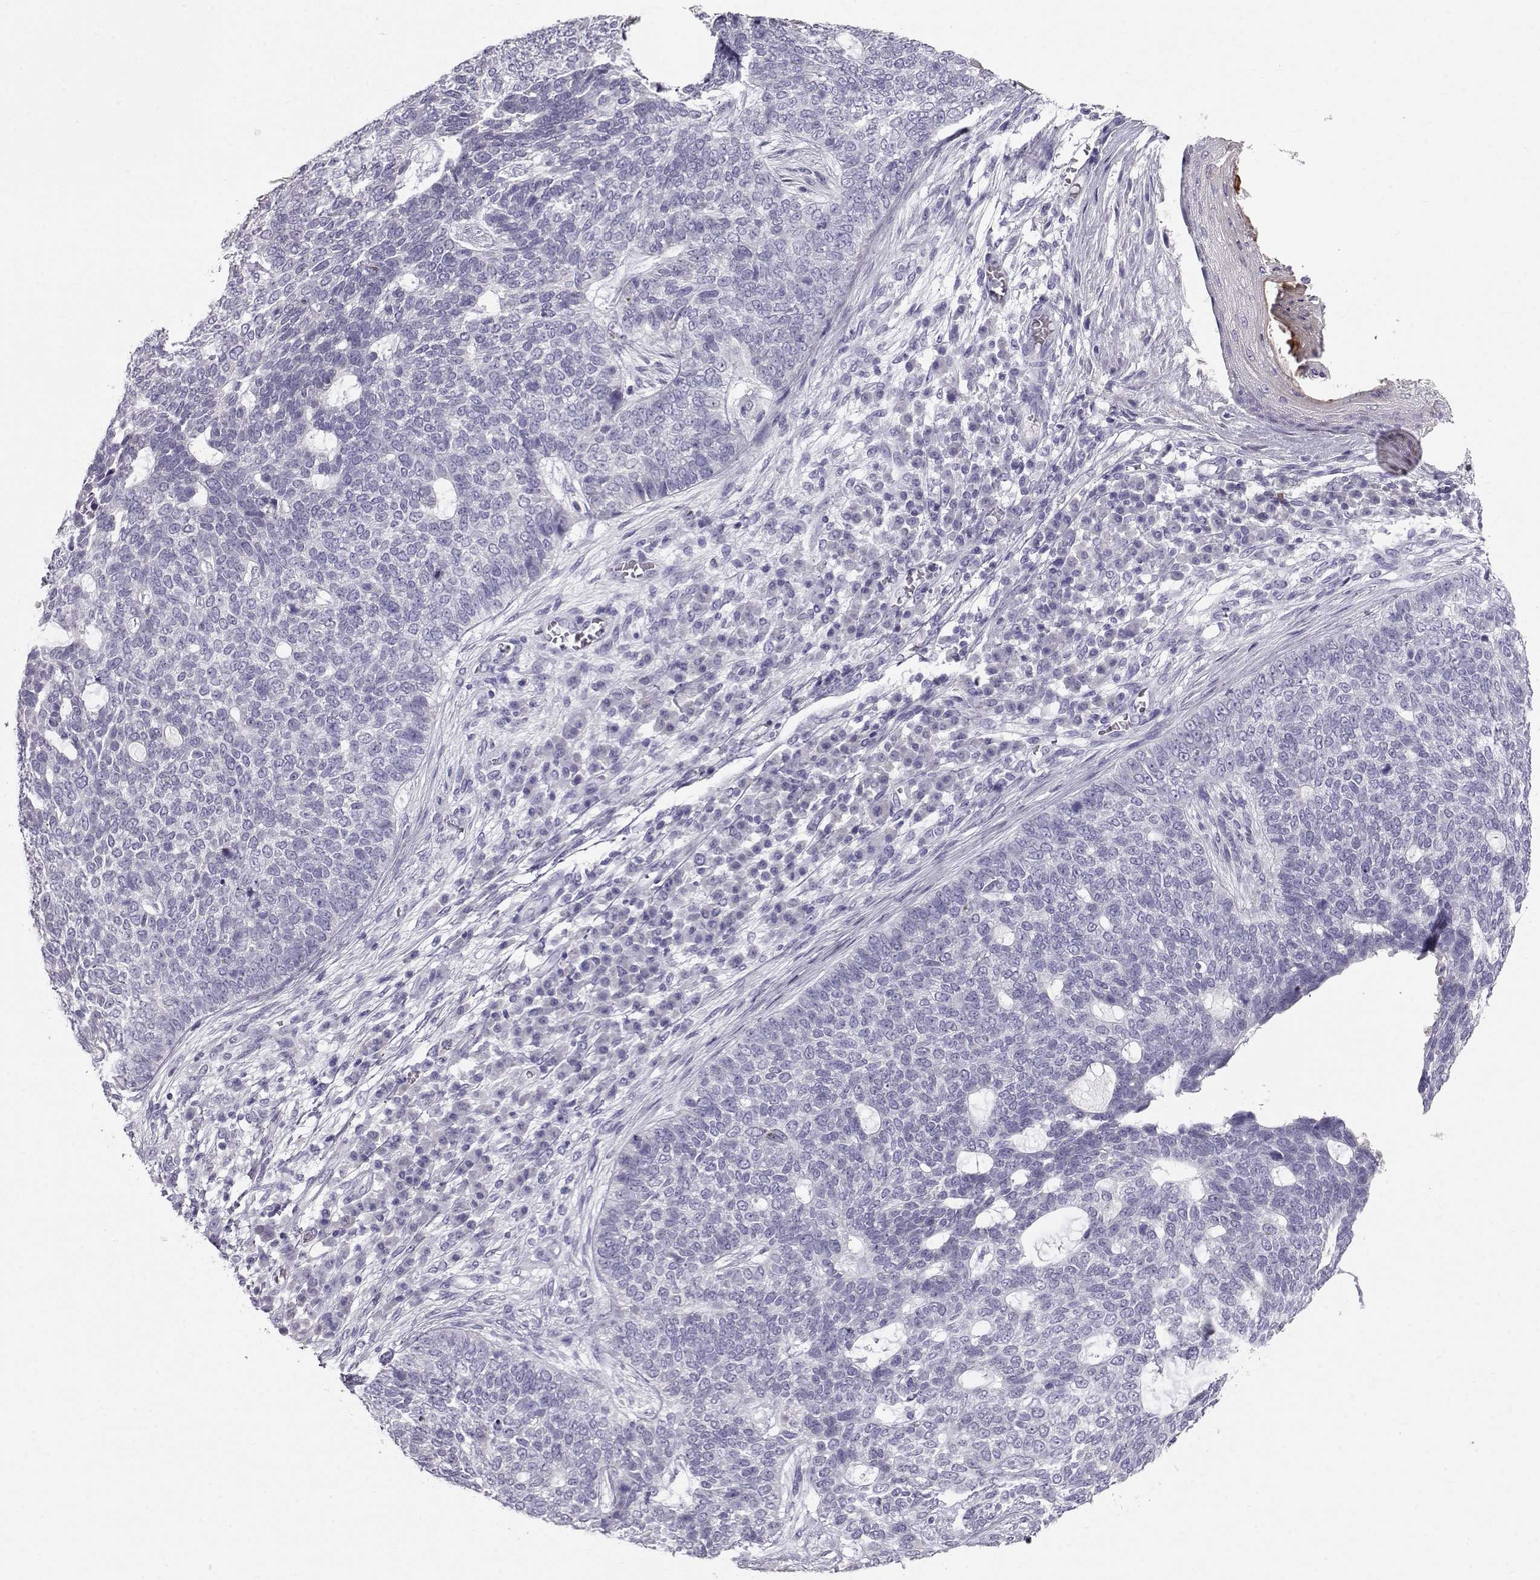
{"staining": {"intensity": "negative", "quantity": "none", "location": "none"}, "tissue": "skin cancer", "cell_type": "Tumor cells", "image_type": "cancer", "snomed": [{"axis": "morphology", "description": "Basal cell carcinoma"}, {"axis": "topography", "description": "Skin"}], "caption": "High power microscopy image of an IHC micrograph of skin basal cell carcinoma, revealing no significant positivity in tumor cells. (DAB immunohistochemistry (IHC), high magnification).", "gene": "GPR26", "patient": {"sex": "female", "age": 69}}